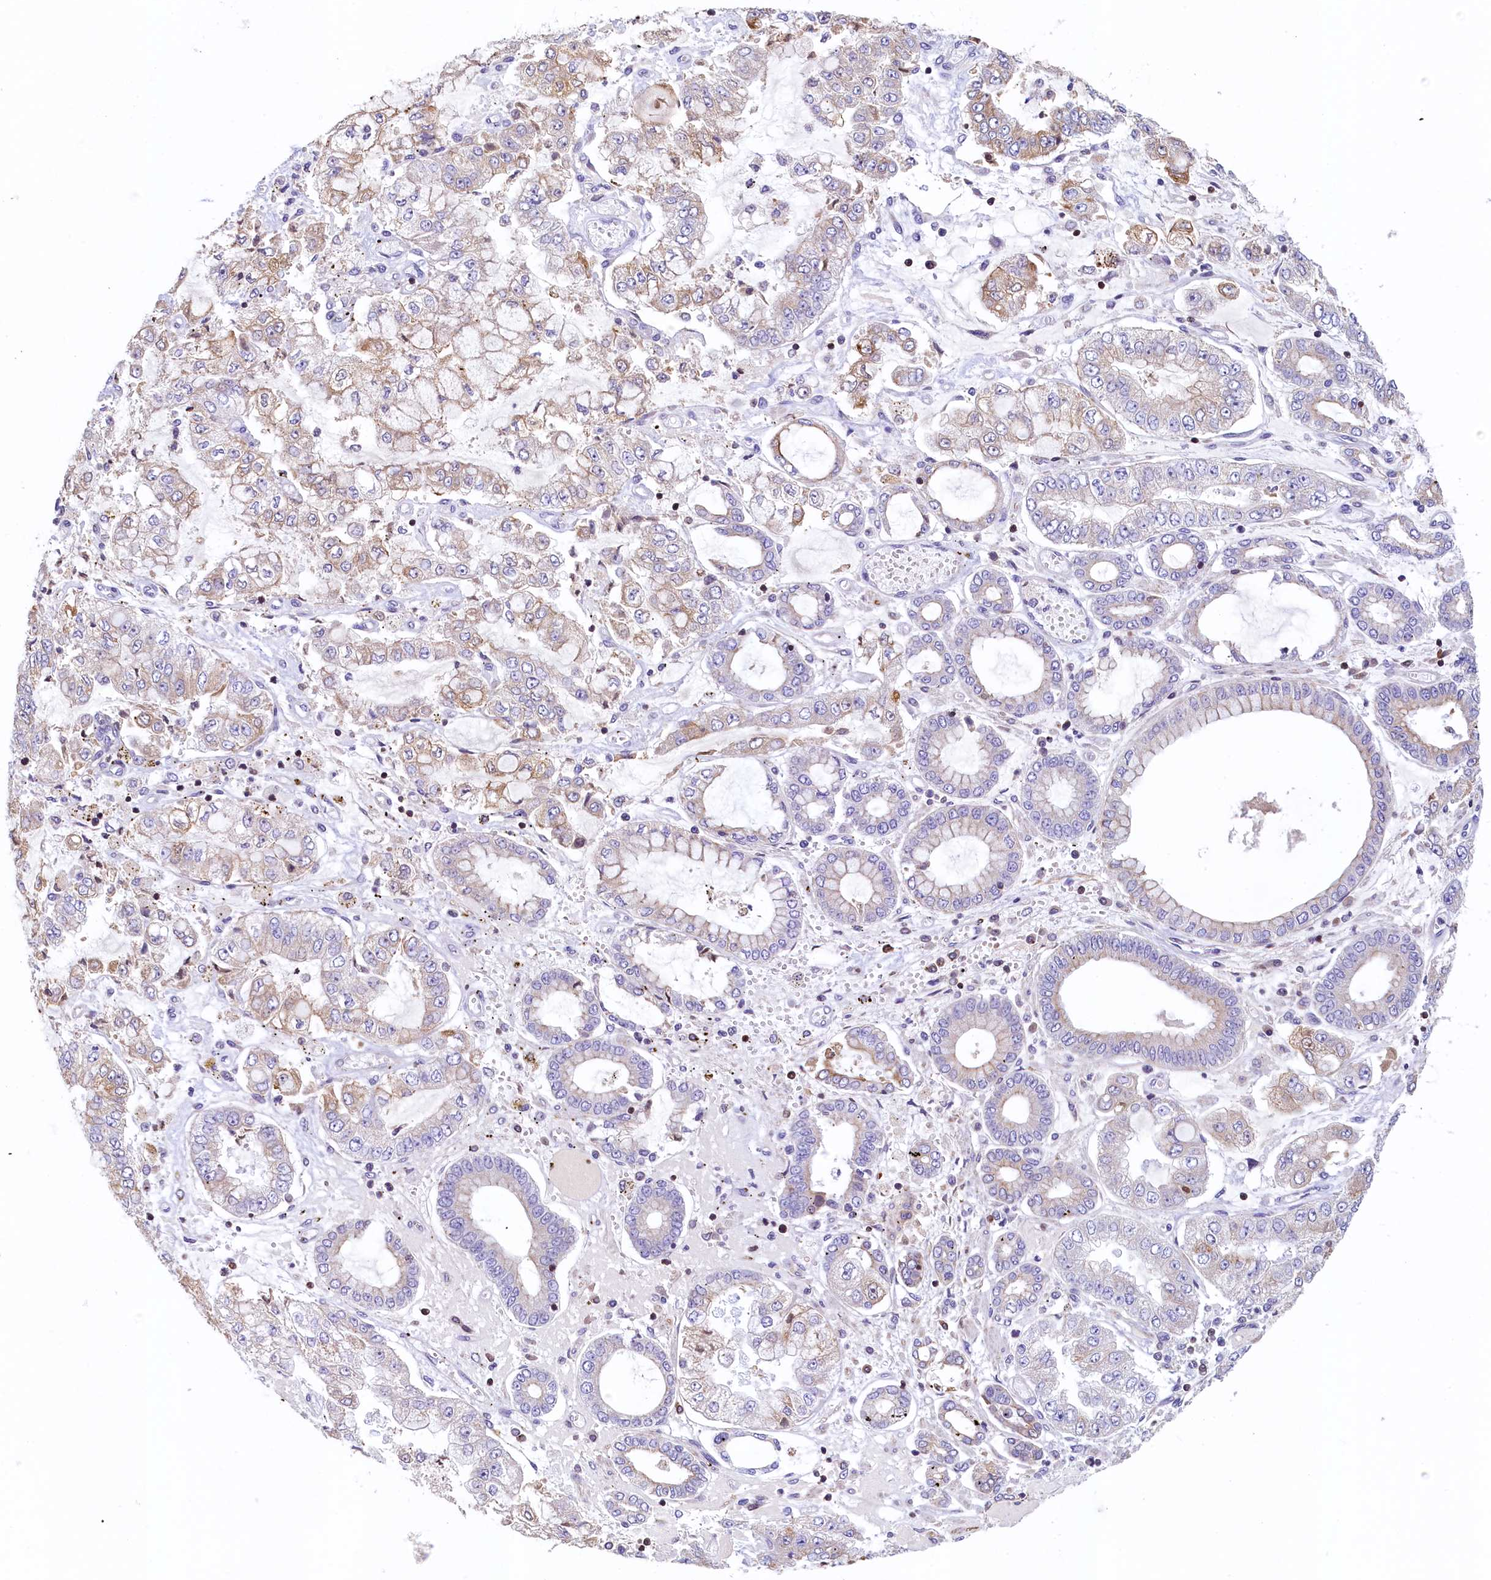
{"staining": {"intensity": "weak", "quantity": "<25%", "location": "cytoplasmic/membranous"}, "tissue": "stomach cancer", "cell_type": "Tumor cells", "image_type": "cancer", "snomed": [{"axis": "morphology", "description": "Adenocarcinoma, NOS"}, {"axis": "topography", "description": "Stomach"}], "caption": "Tumor cells are negative for brown protein staining in stomach adenocarcinoma. Brightfield microscopy of IHC stained with DAB (brown) and hematoxylin (blue), captured at high magnification.", "gene": "TRAF3IP3", "patient": {"sex": "male", "age": 76}}